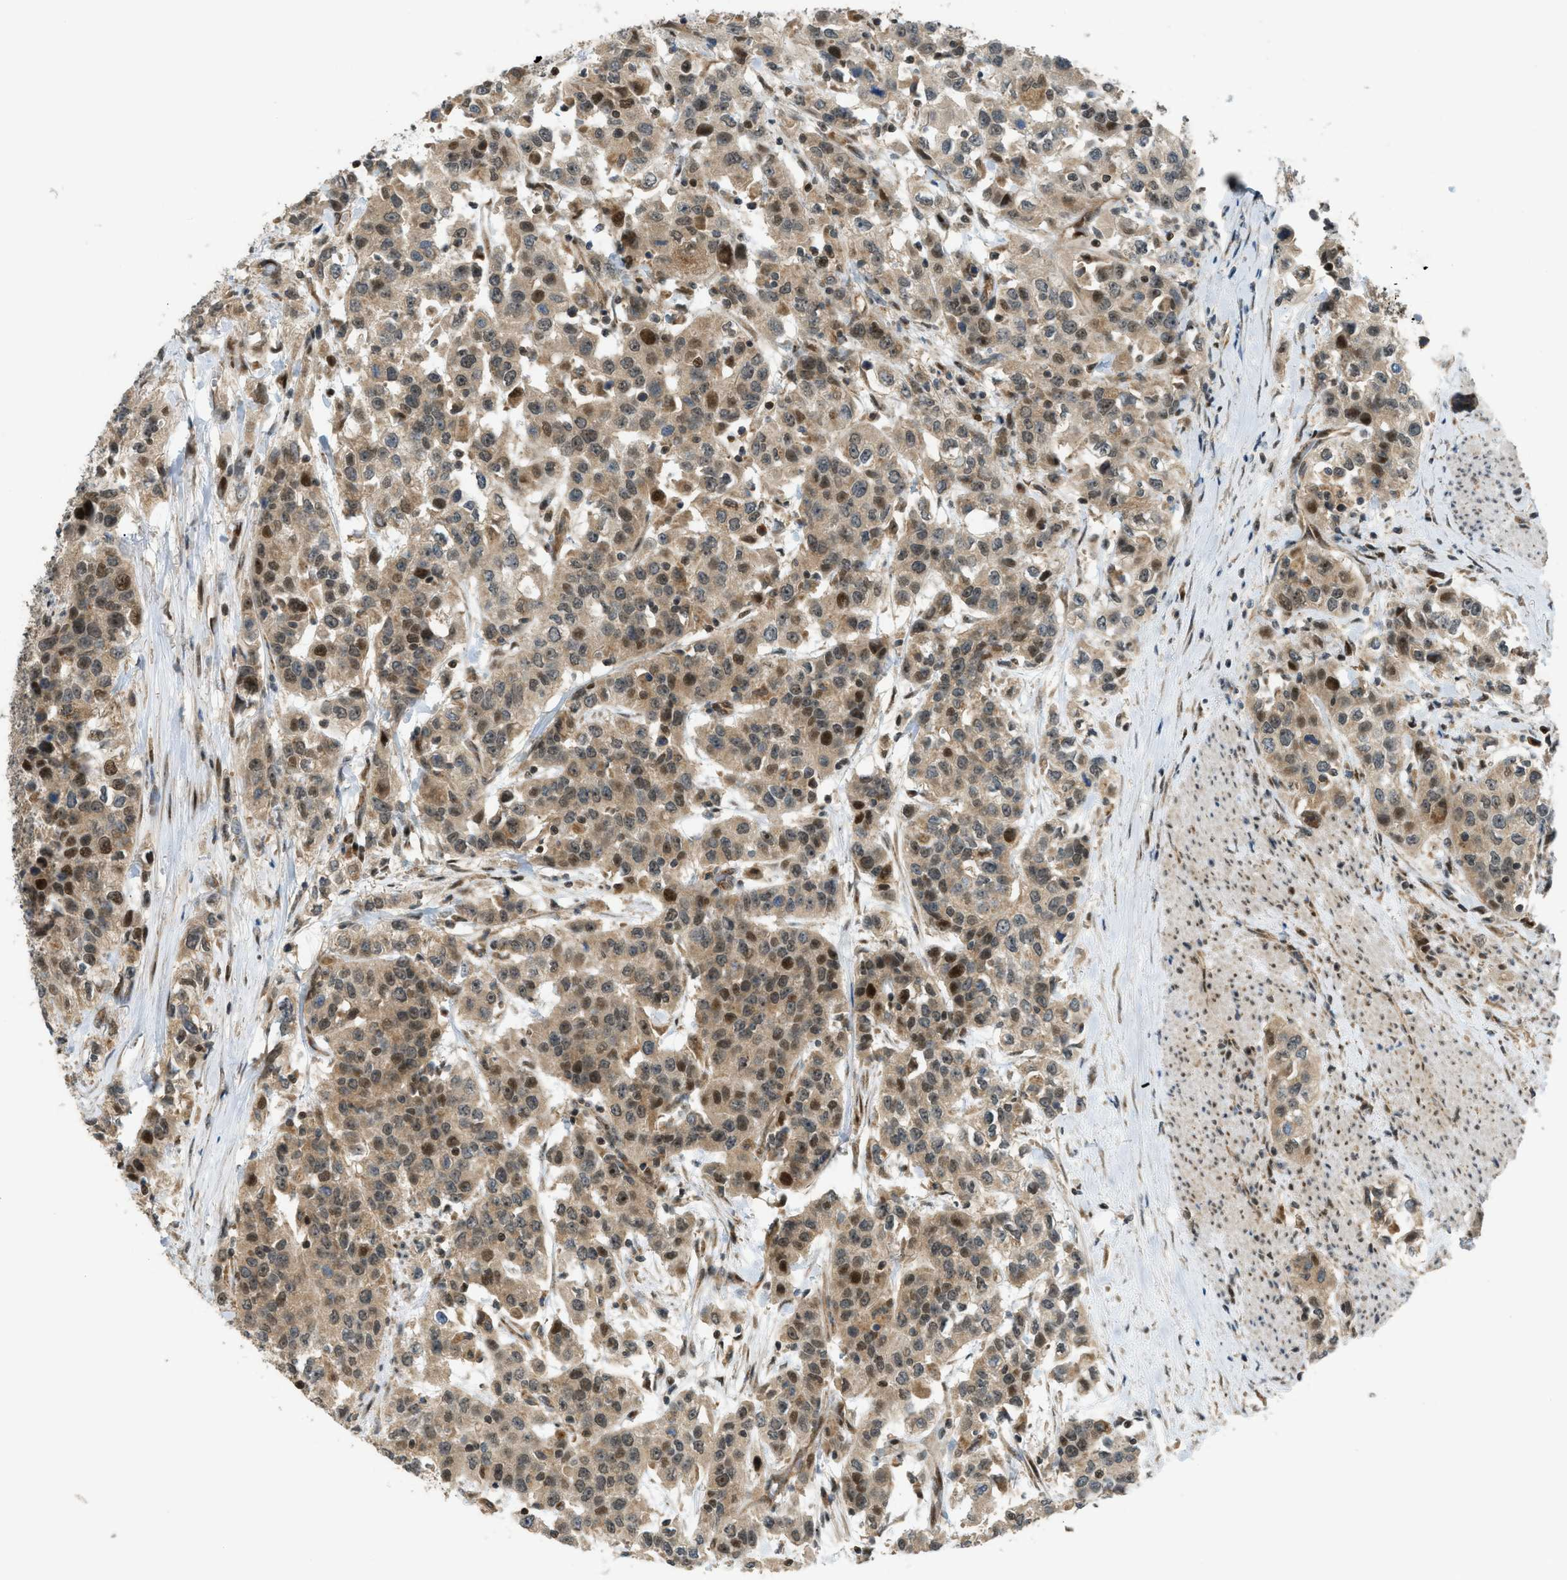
{"staining": {"intensity": "moderate", "quantity": ">75%", "location": "cytoplasmic/membranous,nuclear"}, "tissue": "urothelial cancer", "cell_type": "Tumor cells", "image_type": "cancer", "snomed": [{"axis": "morphology", "description": "Urothelial carcinoma, High grade"}, {"axis": "topography", "description": "Urinary bladder"}], "caption": "Urothelial cancer stained with DAB IHC demonstrates medium levels of moderate cytoplasmic/membranous and nuclear expression in about >75% of tumor cells.", "gene": "CCDC186", "patient": {"sex": "female", "age": 80}}